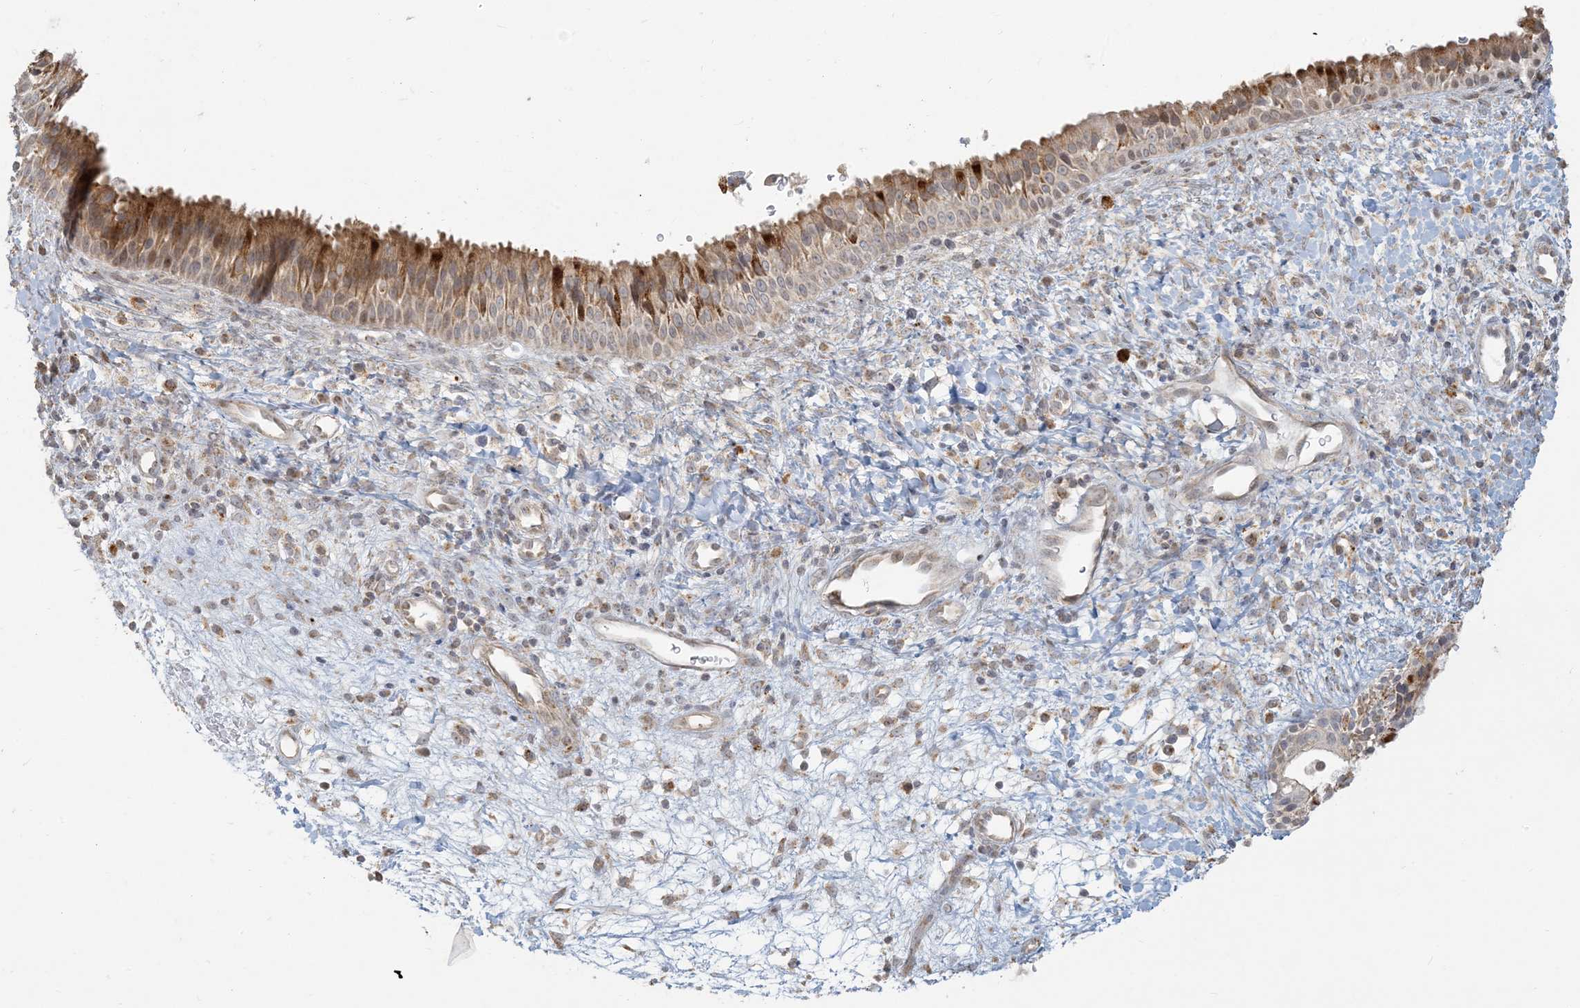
{"staining": {"intensity": "strong", "quantity": "25%-75%", "location": "cytoplasmic/membranous"}, "tissue": "nasopharynx", "cell_type": "Respiratory epithelial cells", "image_type": "normal", "snomed": [{"axis": "morphology", "description": "Normal tissue, NOS"}, {"axis": "topography", "description": "Nasopharynx"}], "caption": "Strong cytoplasmic/membranous positivity is appreciated in approximately 25%-75% of respiratory epithelial cells in benign nasopharynx.", "gene": "MCAT", "patient": {"sex": "male", "age": 22}}